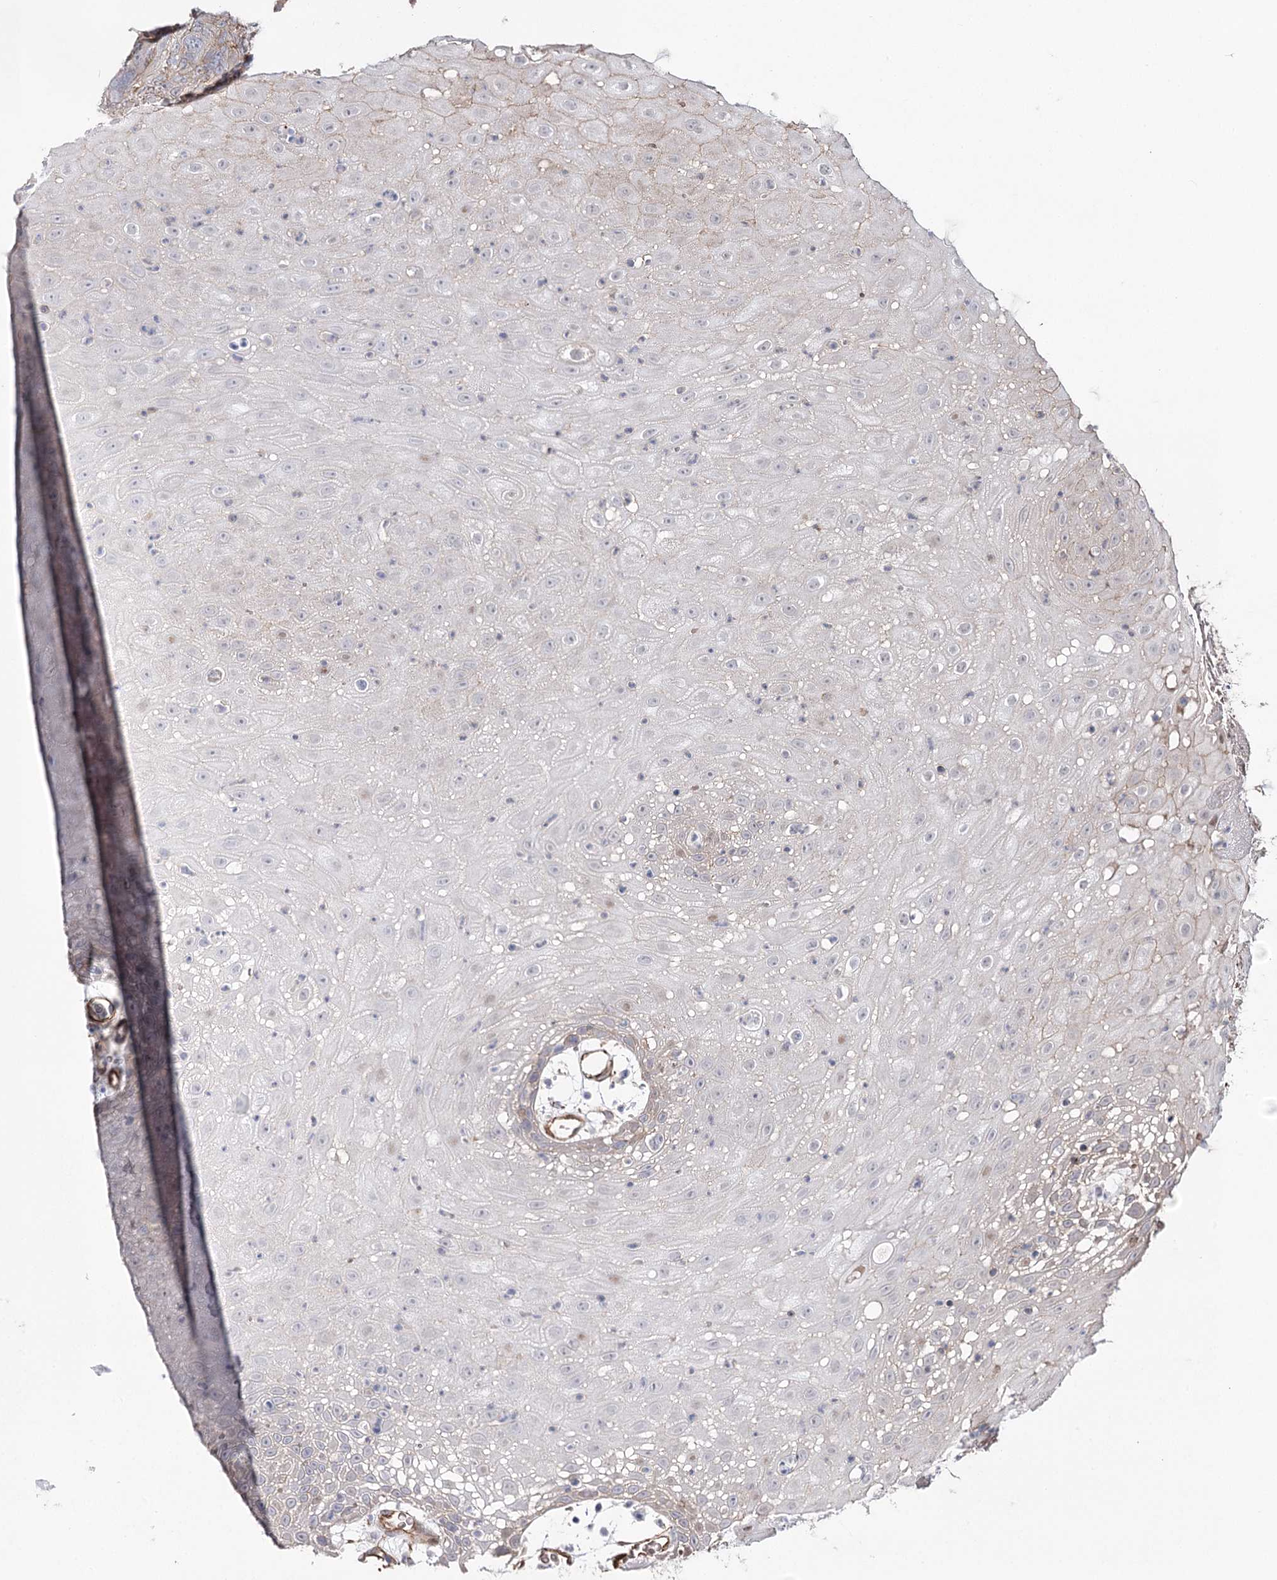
{"staining": {"intensity": "moderate", "quantity": "<25%", "location": "nuclear"}, "tissue": "oral mucosa", "cell_type": "Squamous epithelial cells", "image_type": "normal", "snomed": [{"axis": "morphology", "description": "Normal tissue, NOS"}, {"axis": "topography", "description": "Skeletal muscle"}, {"axis": "topography", "description": "Oral tissue"}, {"axis": "topography", "description": "Salivary gland"}, {"axis": "topography", "description": "Peripheral nerve tissue"}], "caption": "A brown stain highlights moderate nuclear staining of a protein in squamous epithelial cells of normal human oral mucosa. (Stains: DAB (3,3'-diaminobenzidine) in brown, nuclei in blue, Microscopy: brightfield microscopy at high magnification).", "gene": "ARHGAP20", "patient": {"sex": "male", "age": 54}}